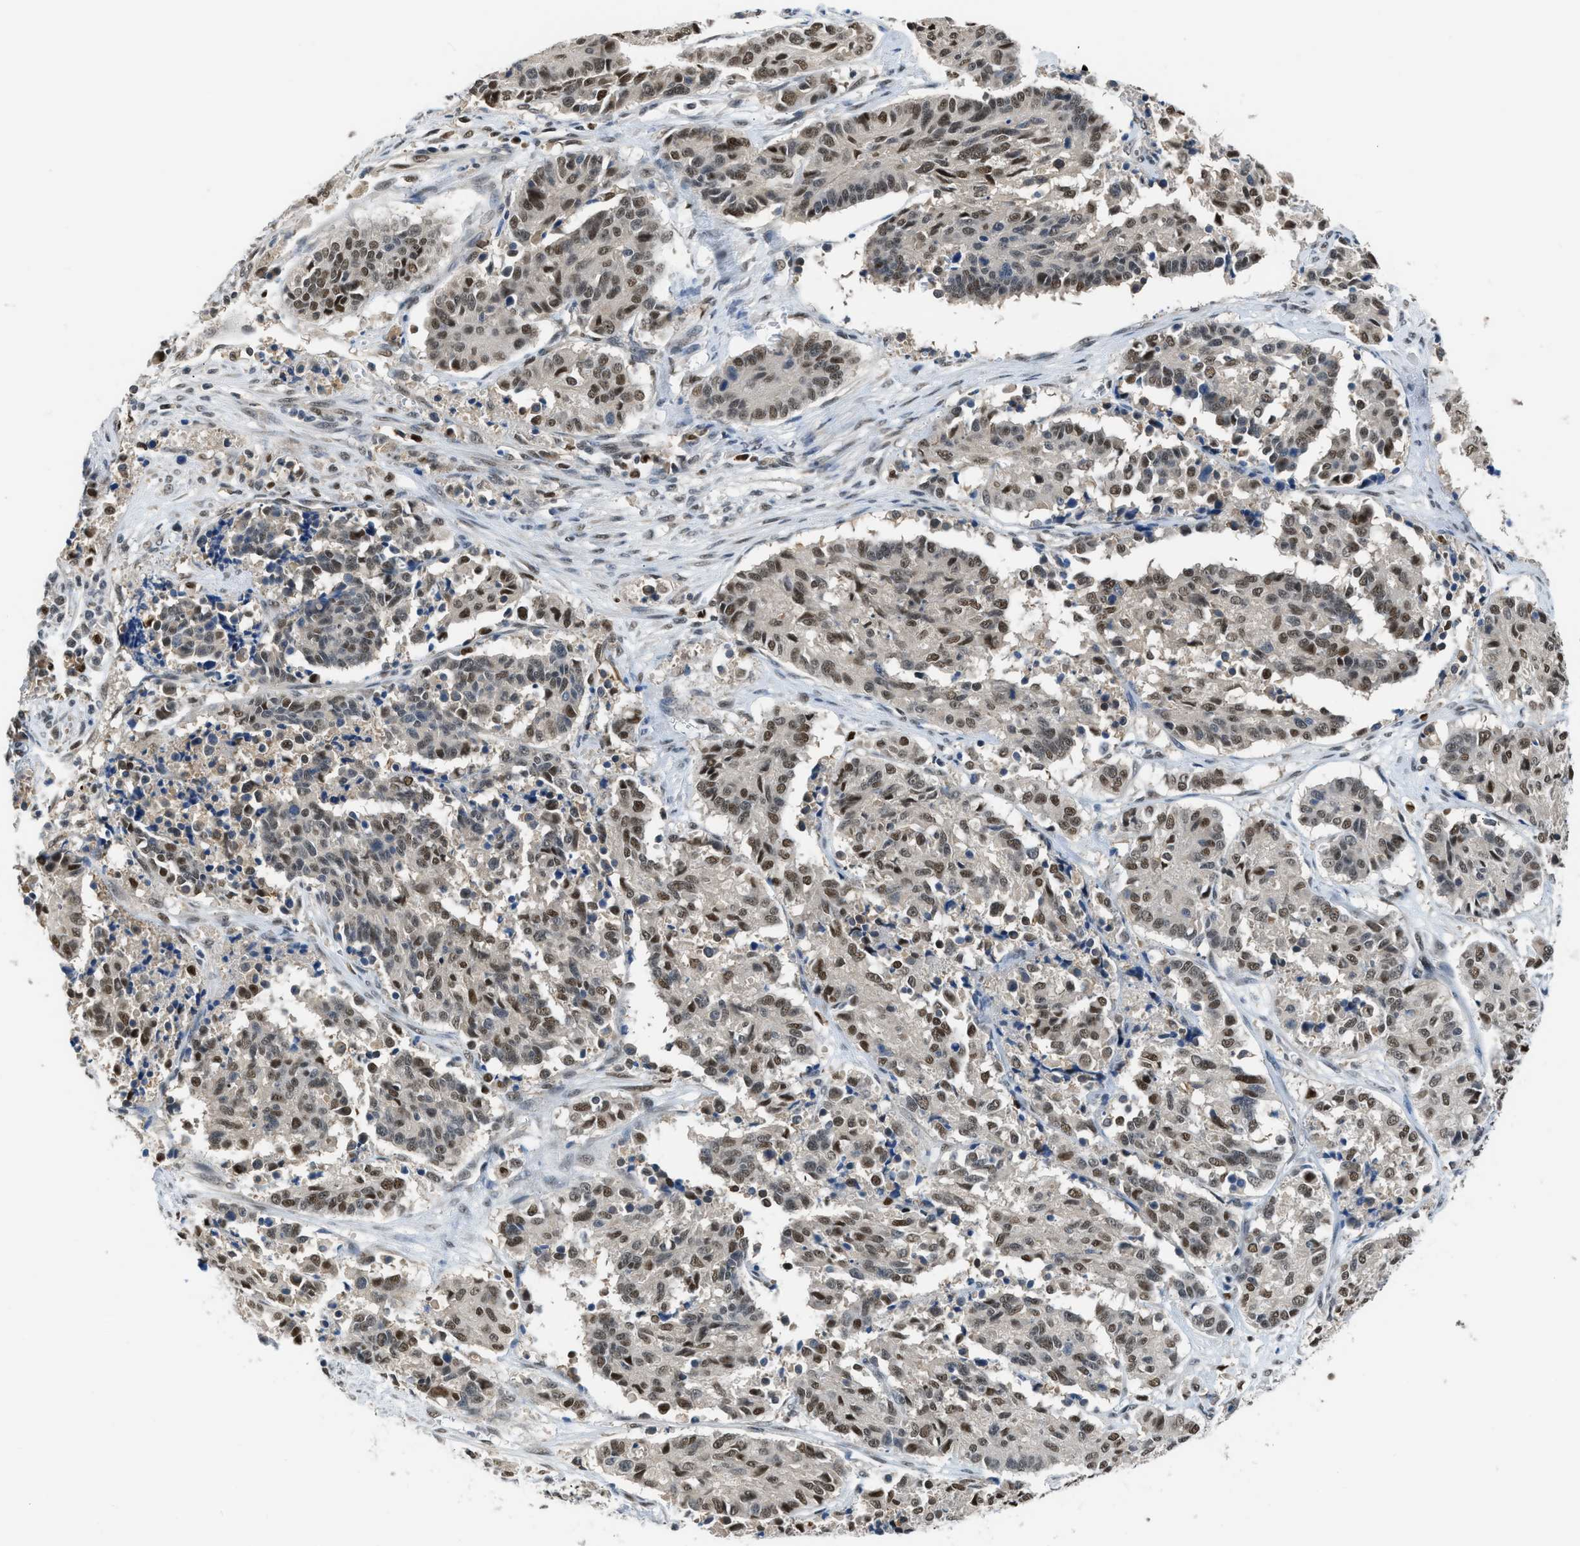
{"staining": {"intensity": "moderate", "quantity": ">75%", "location": "nuclear"}, "tissue": "cervical cancer", "cell_type": "Tumor cells", "image_type": "cancer", "snomed": [{"axis": "morphology", "description": "Squamous cell carcinoma, NOS"}, {"axis": "topography", "description": "Cervix"}], "caption": "DAB (3,3'-diaminobenzidine) immunohistochemical staining of human cervical squamous cell carcinoma demonstrates moderate nuclear protein positivity in about >75% of tumor cells. The staining was performed using DAB to visualize the protein expression in brown, while the nuclei were stained in blue with hematoxylin (Magnification: 20x).", "gene": "ALX1", "patient": {"sex": "female", "age": 35}}